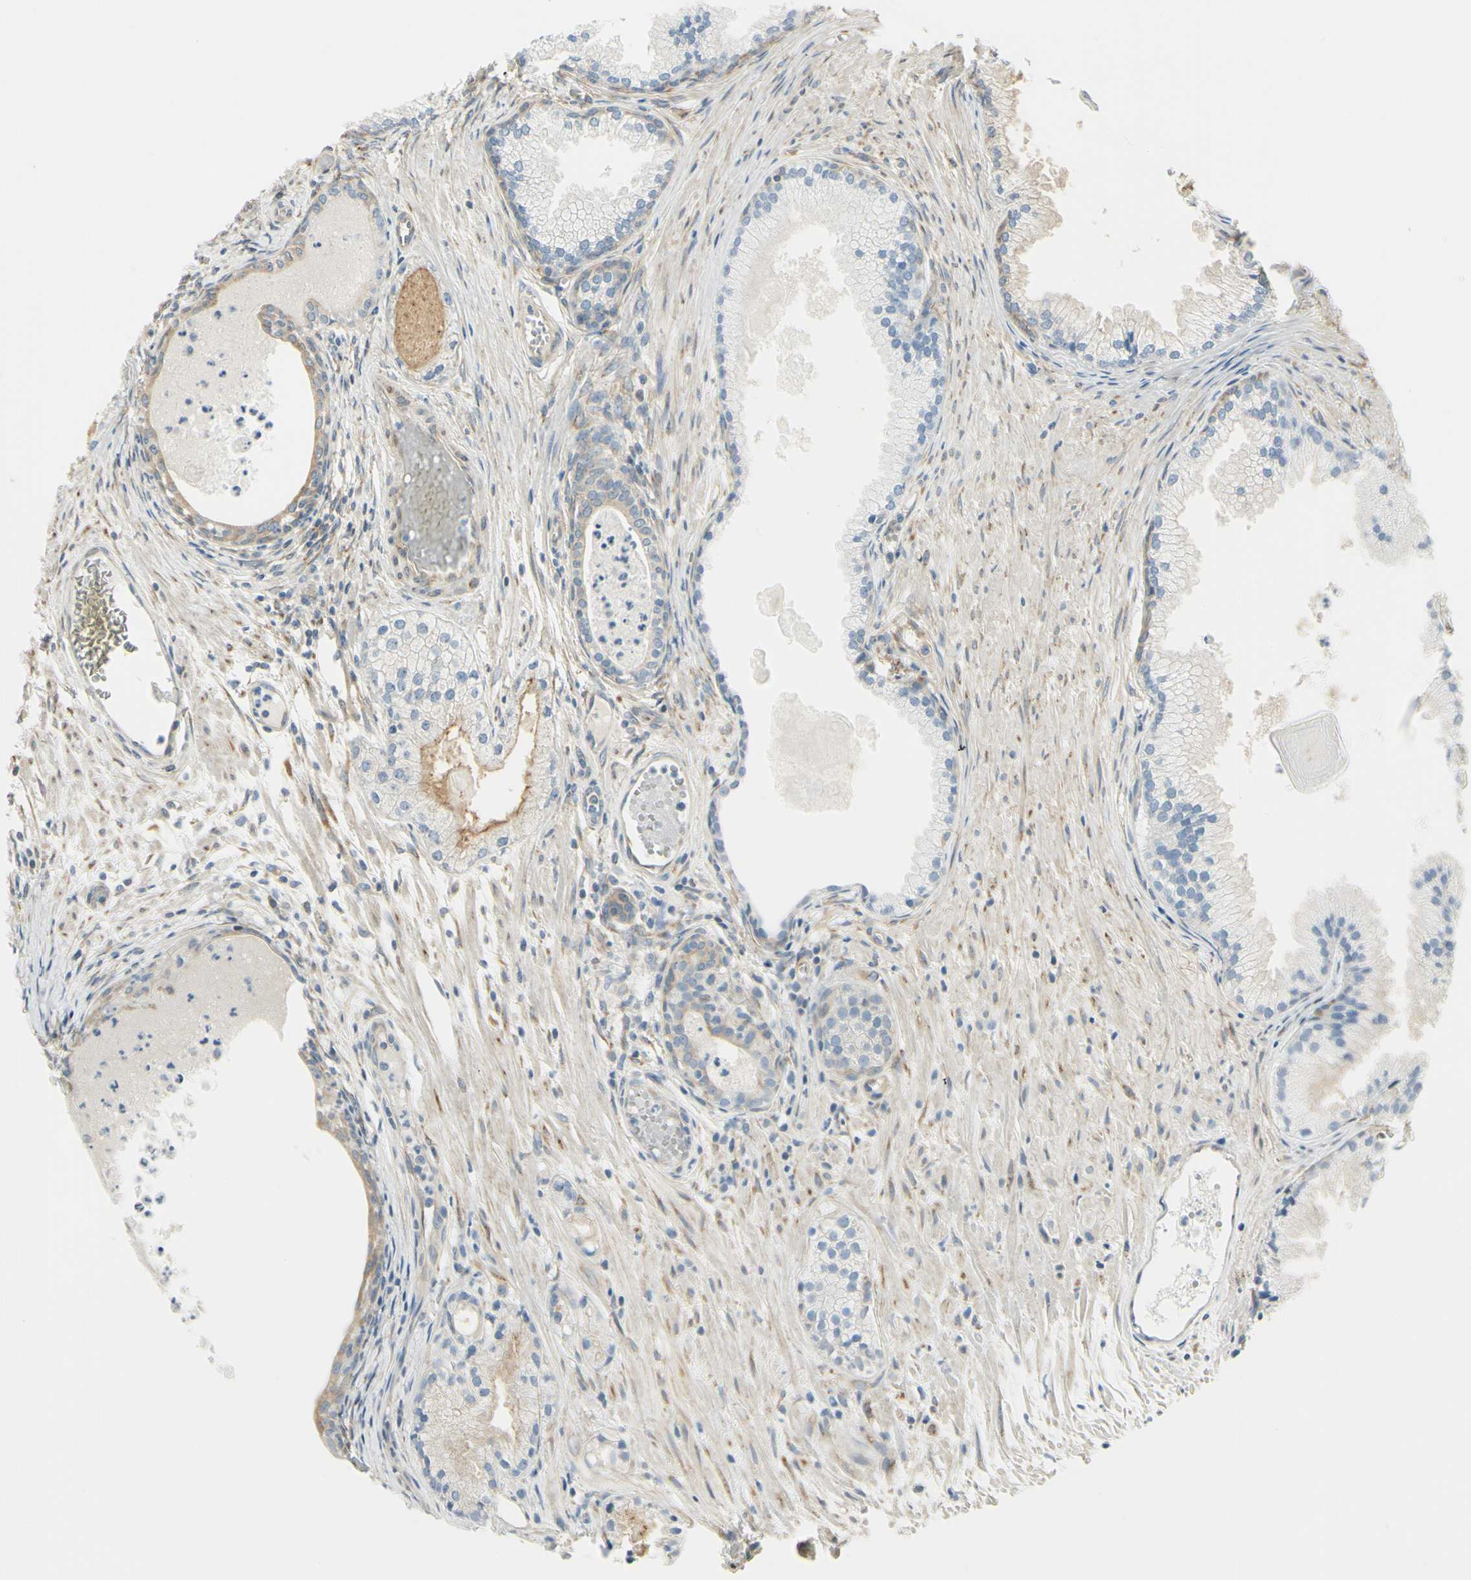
{"staining": {"intensity": "weak", "quantity": "<25%", "location": "cytoplasmic/membranous"}, "tissue": "prostate cancer", "cell_type": "Tumor cells", "image_type": "cancer", "snomed": [{"axis": "morphology", "description": "Adenocarcinoma, Low grade"}, {"axis": "topography", "description": "Prostate"}], "caption": "This is an immunohistochemistry photomicrograph of human prostate adenocarcinoma (low-grade). There is no staining in tumor cells.", "gene": "IGDCC4", "patient": {"sex": "male", "age": 72}}